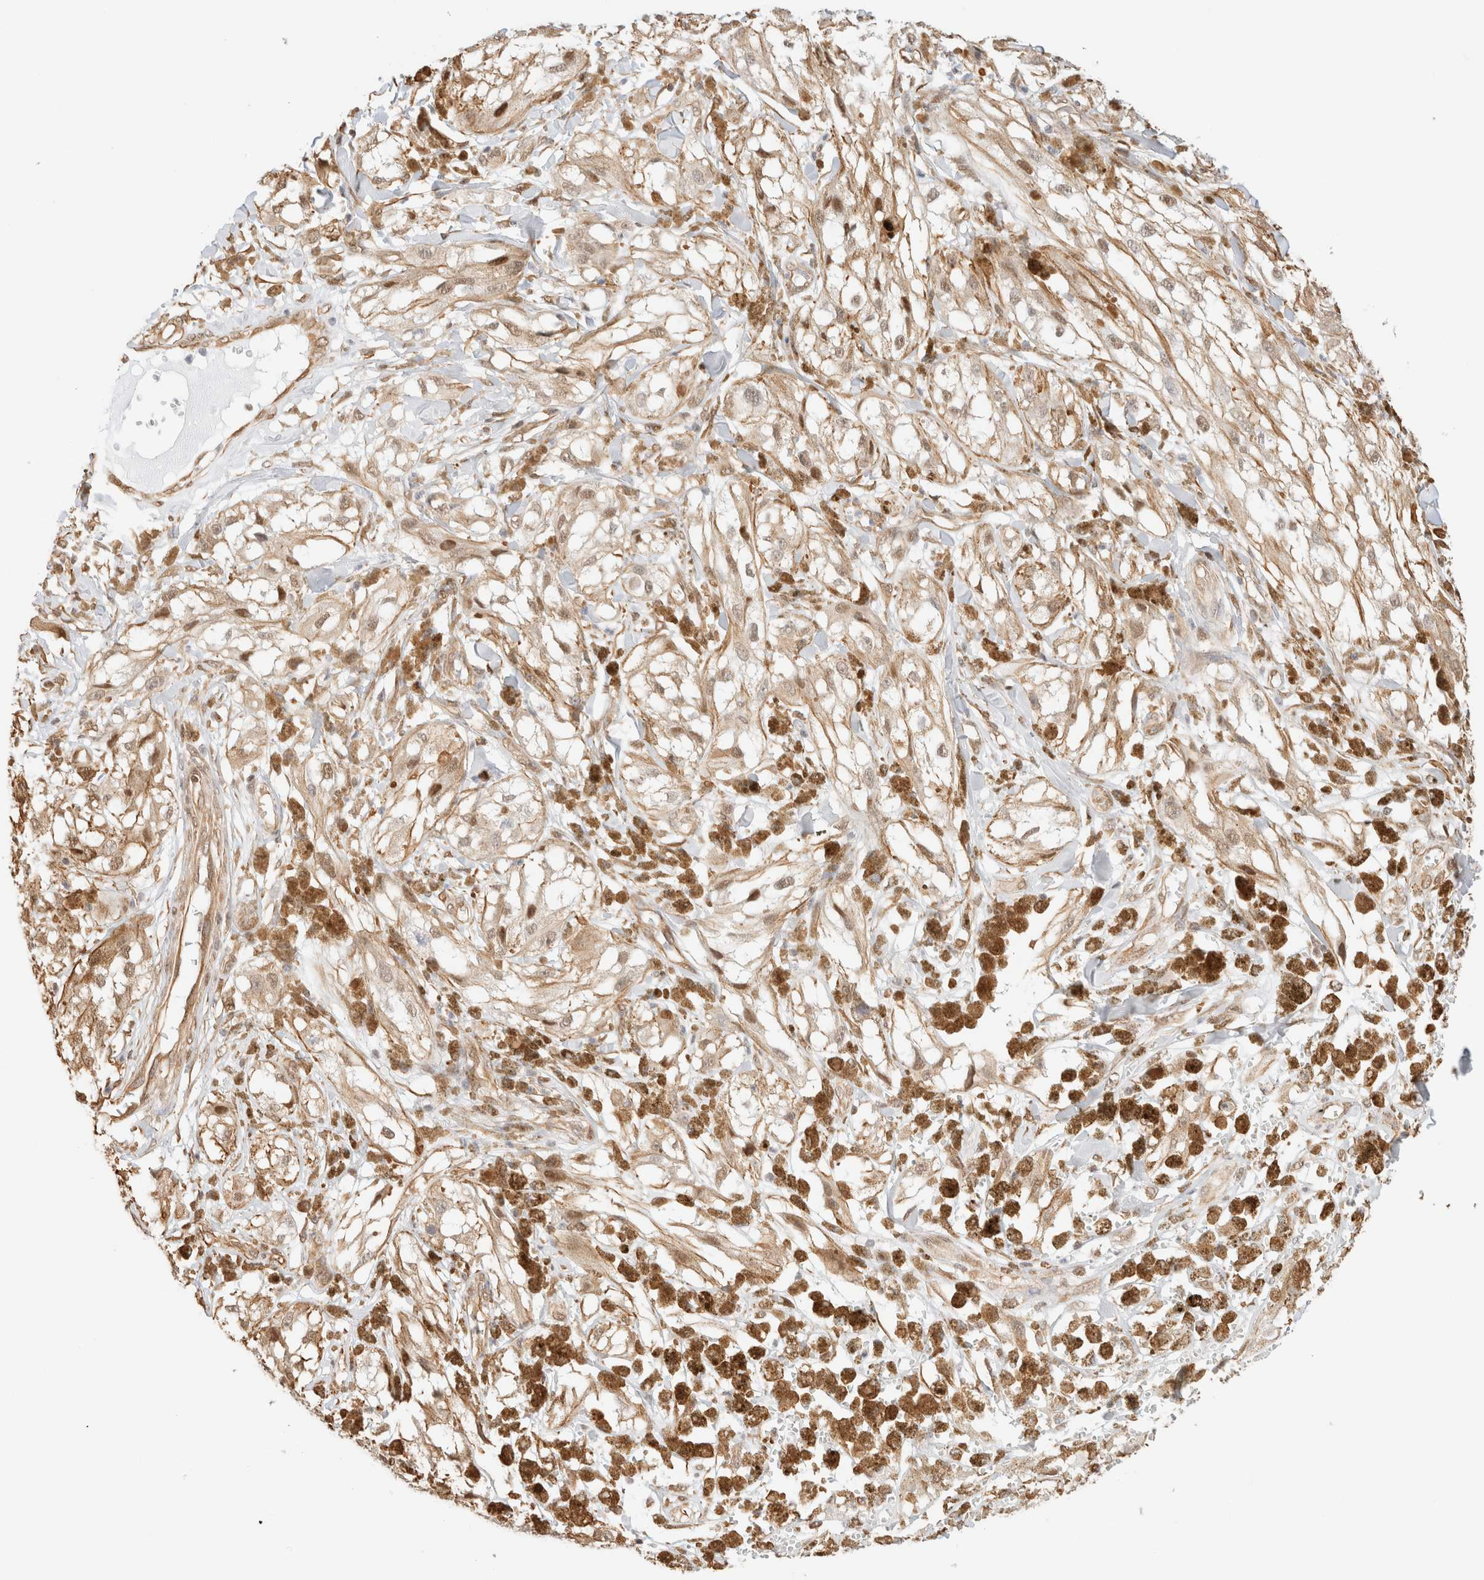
{"staining": {"intensity": "moderate", "quantity": ">75%", "location": "cytoplasmic/membranous,nuclear"}, "tissue": "melanoma", "cell_type": "Tumor cells", "image_type": "cancer", "snomed": [{"axis": "morphology", "description": "Malignant melanoma, NOS"}, {"axis": "topography", "description": "Skin"}], "caption": "Malignant melanoma tissue displays moderate cytoplasmic/membranous and nuclear expression in approximately >75% of tumor cells, visualized by immunohistochemistry.", "gene": "ARID5A", "patient": {"sex": "male", "age": 88}}